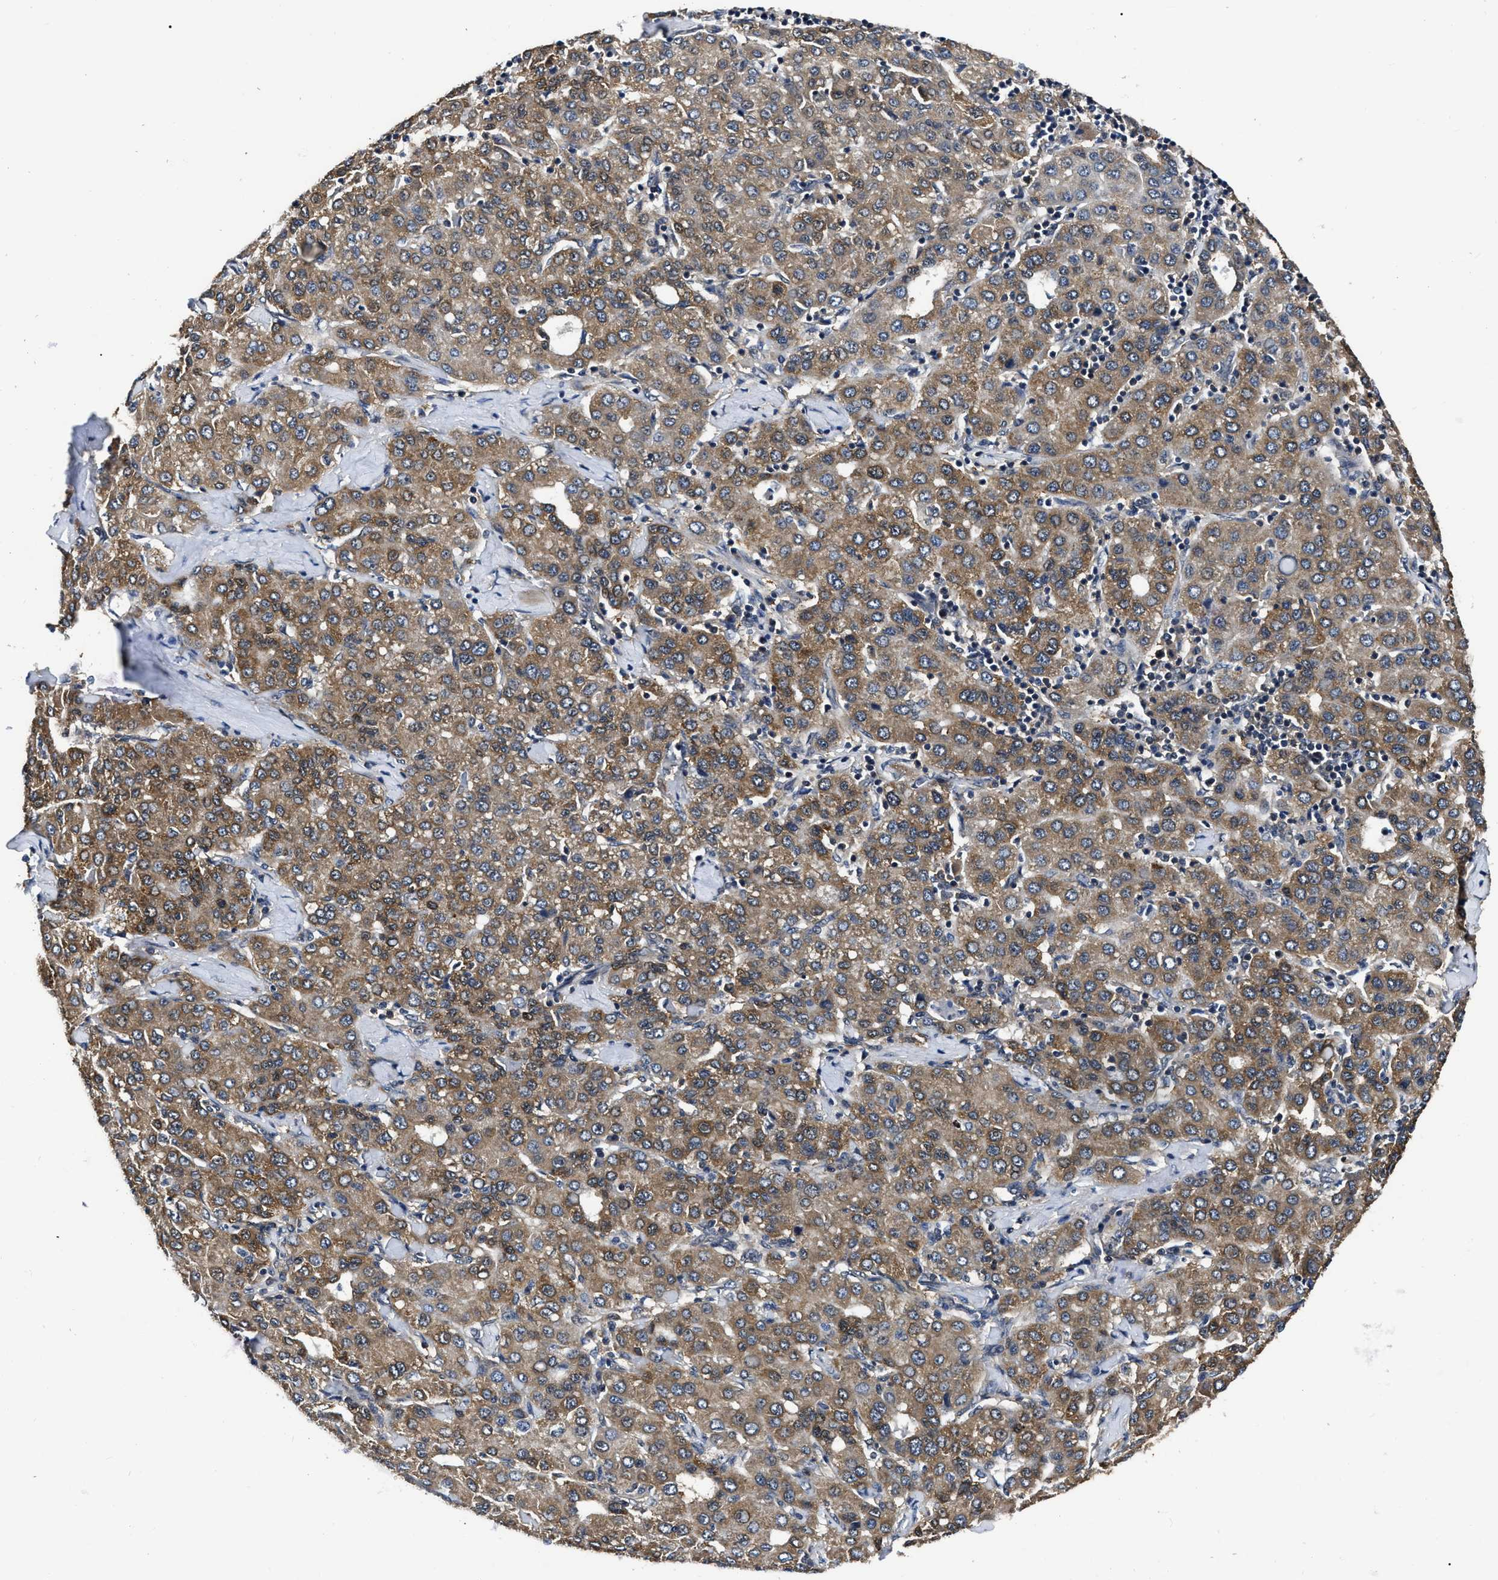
{"staining": {"intensity": "moderate", "quantity": ">75%", "location": "cytoplasmic/membranous"}, "tissue": "liver cancer", "cell_type": "Tumor cells", "image_type": "cancer", "snomed": [{"axis": "morphology", "description": "Carcinoma, Hepatocellular, NOS"}, {"axis": "topography", "description": "Liver"}], "caption": "Moderate cytoplasmic/membranous expression for a protein is appreciated in about >75% of tumor cells of liver cancer (hepatocellular carcinoma) using immunohistochemistry (IHC).", "gene": "GET4", "patient": {"sex": "male", "age": 65}}